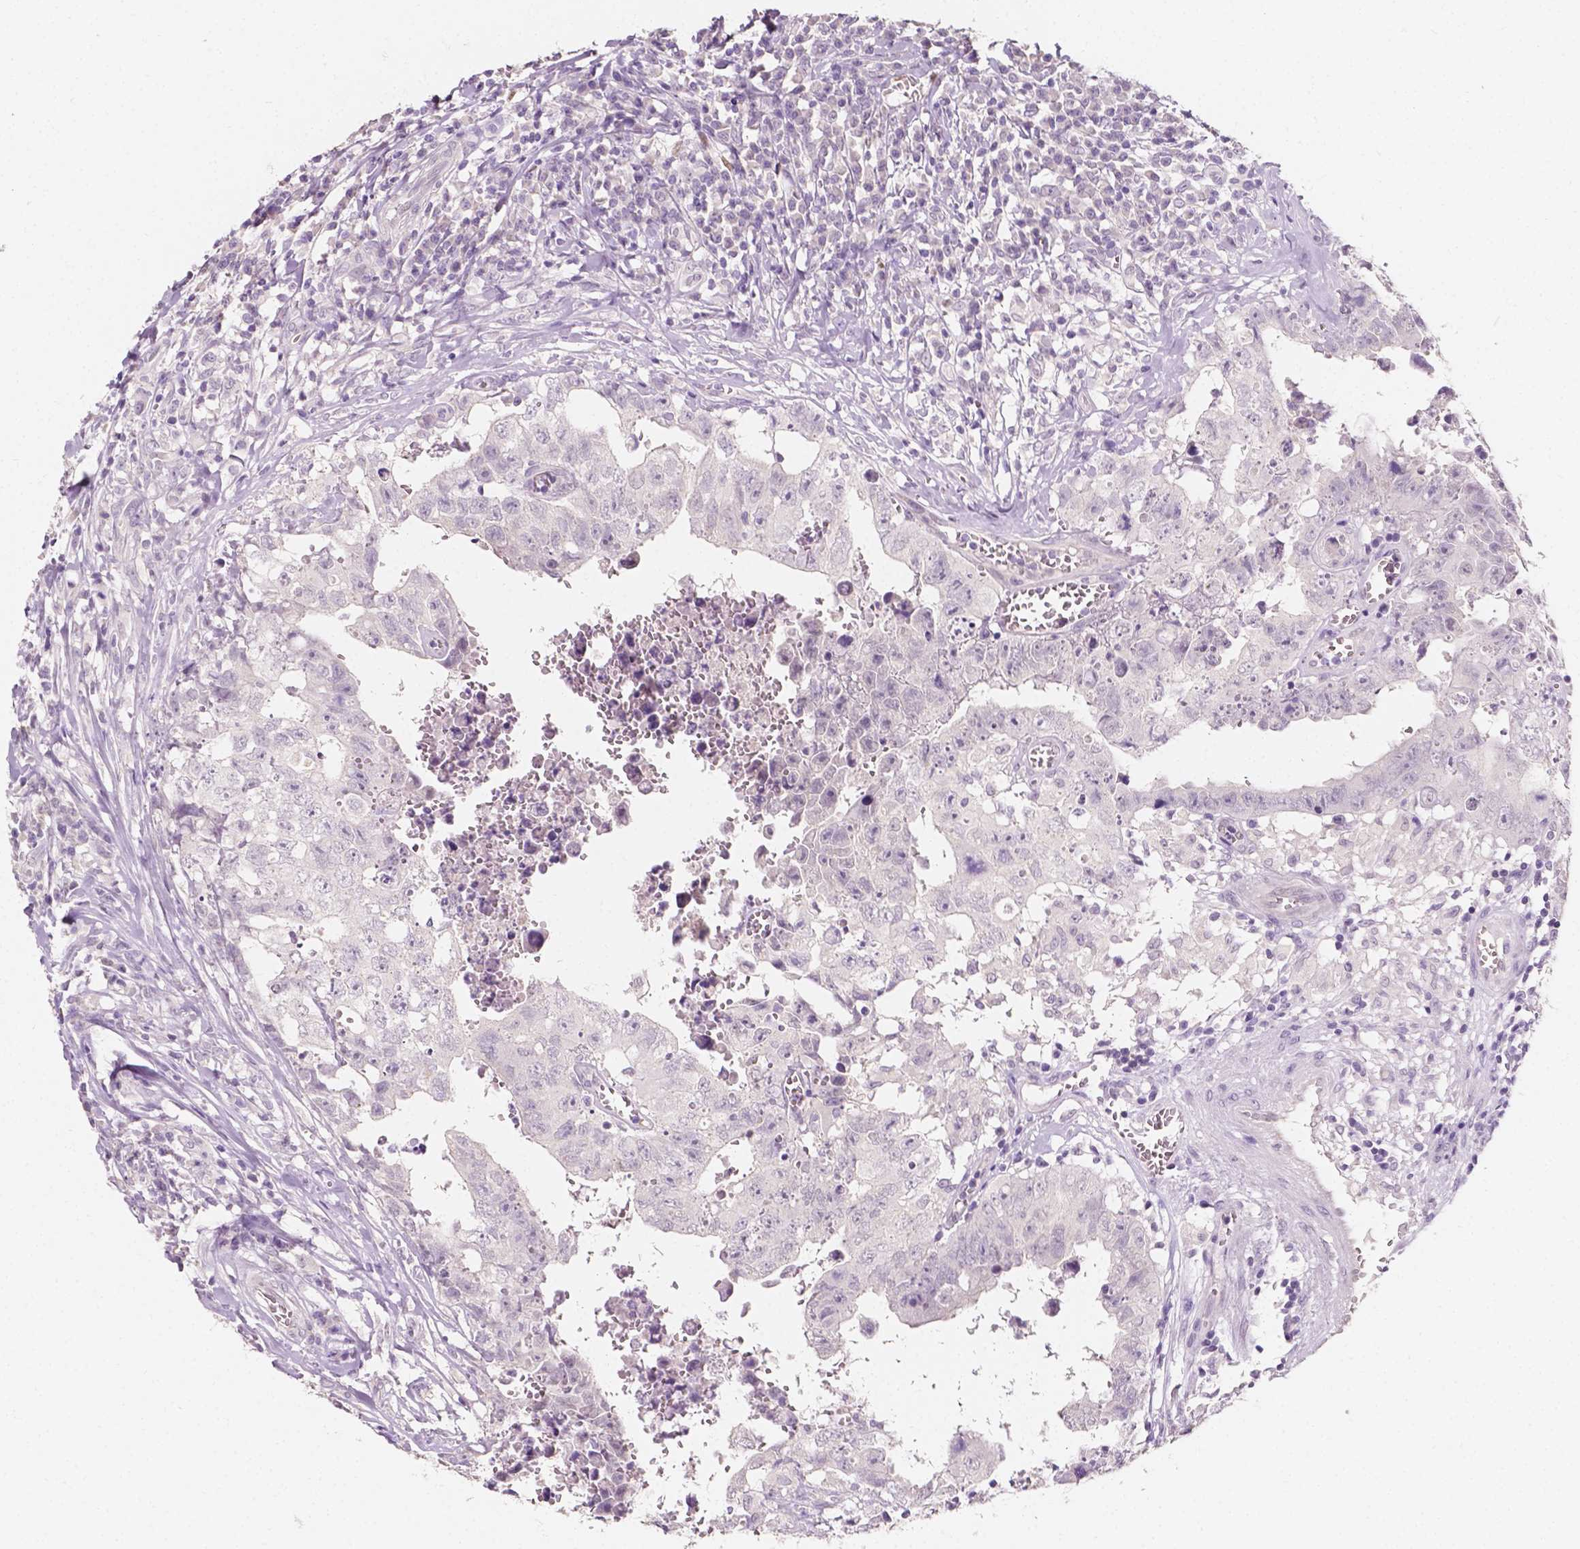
{"staining": {"intensity": "negative", "quantity": "none", "location": "none"}, "tissue": "testis cancer", "cell_type": "Tumor cells", "image_type": "cancer", "snomed": [{"axis": "morphology", "description": "Carcinoma, Embryonal, NOS"}, {"axis": "topography", "description": "Testis"}], "caption": "This is an immunohistochemistry image of human testis embryonal carcinoma. There is no staining in tumor cells.", "gene": "TAL1", "patient": {"sex": "male", "age": 36}}